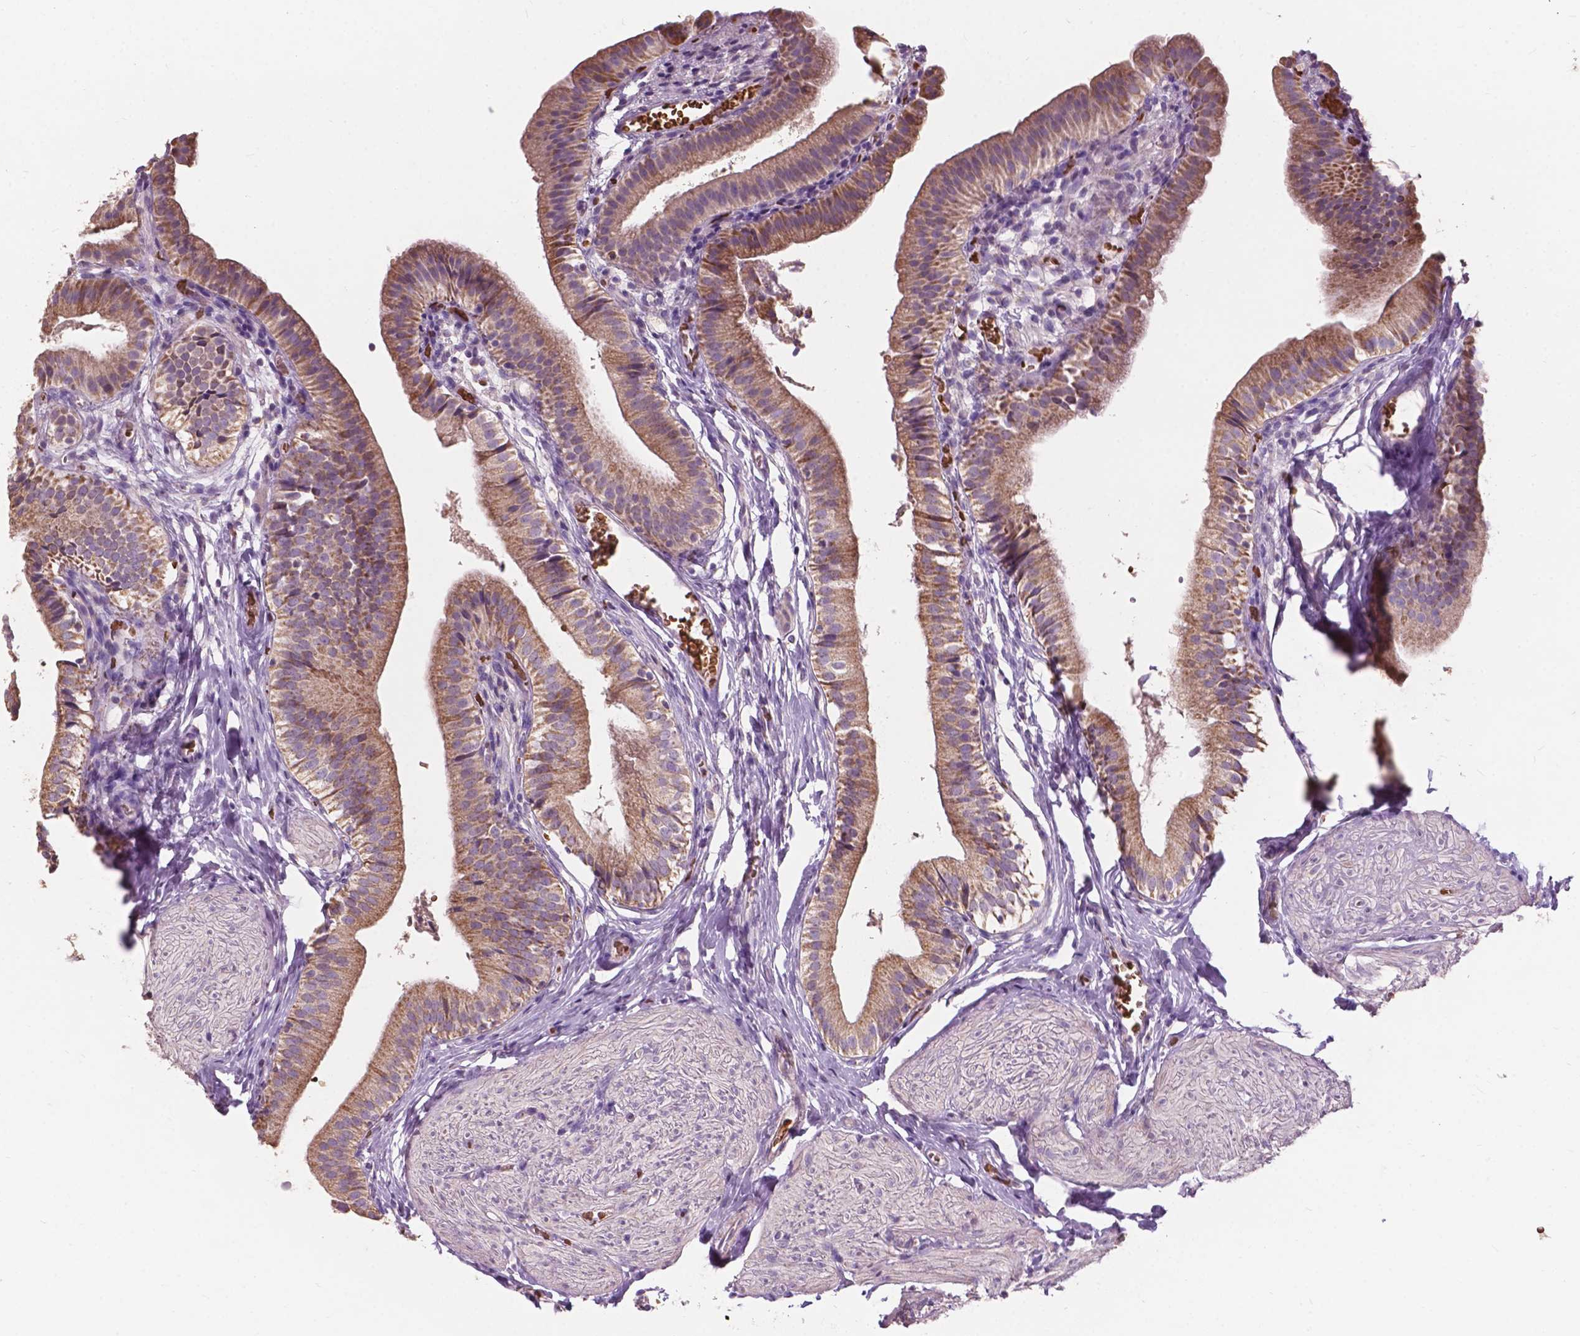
{"staining": {"intensity": "moderate", "quantity": "25%-75%", "location": "cytoplasmic/membranous"}, "tissue": "gallbladder", "cell_type": "Glandular cells", "image_type": "normal", "snomed": [{"axis": "morphology", "description": "Normal tissue, NOS"}, {"axis": "topography", "description": "Gallbladder"}, {"axis": "topography", "description": "Peripheral nerve tissue"}], "caption": "Gallbladder stained for a protein (brown) displays moderate cytoplasmic/membranous positive staining in approximately 25%-75% of glandular cells.", "gene": "NDUFS1", "patient": {"sex": "male", "age": 17}}